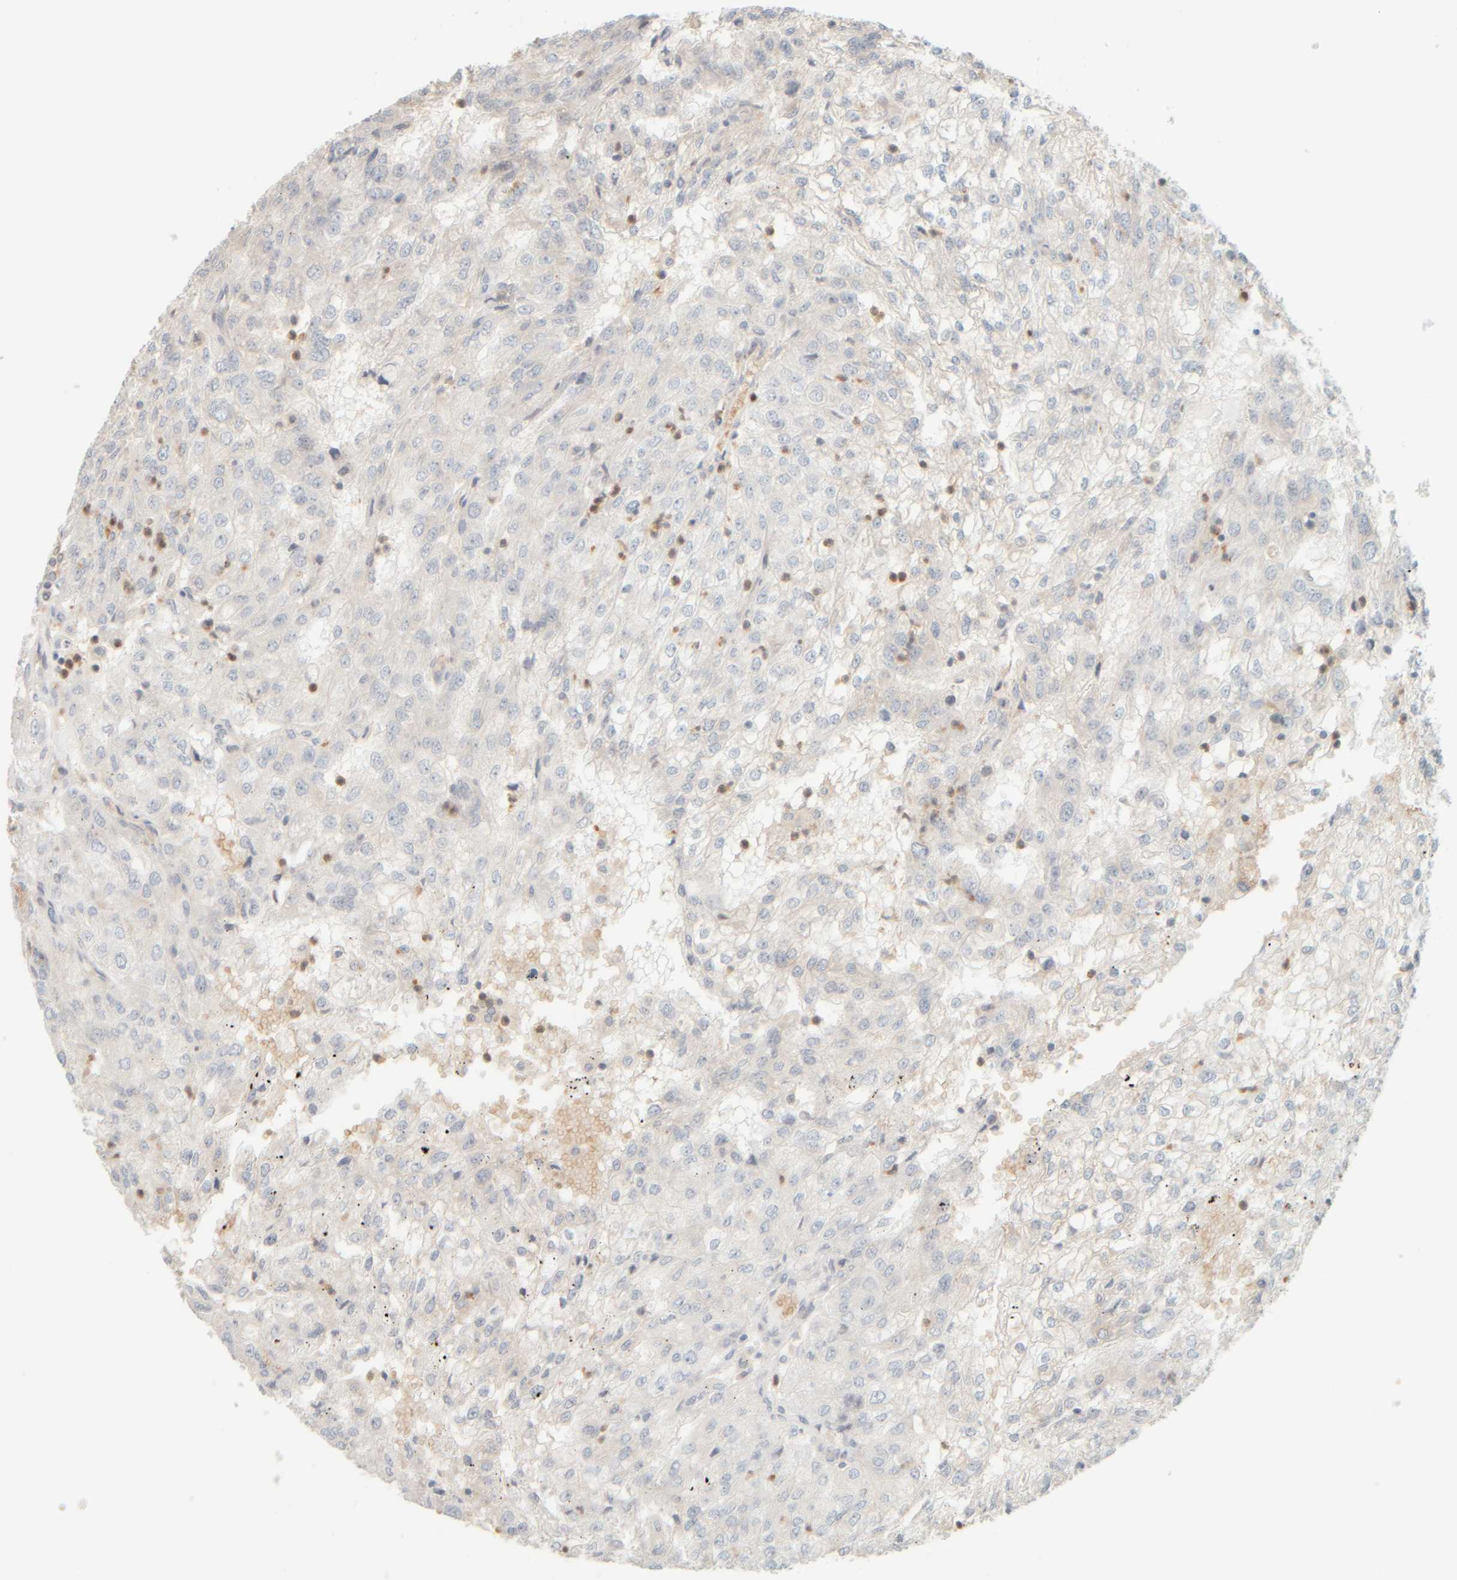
{"staining": {"intensity": "negative", "quantity": "none", "location": "none"}, "tissue": "renal cancer", "cell_type": "Tumor cells", "image_type": "cancer", "snomed": [{"axis": "morphology", "description": "Adenocarcinoma, NOS"}, {"axis": "topography", "description": "Kidney"}], "caption": "Tumor cells show no significant expression in adenocarcinoma (renal).", "gene": "PTGES3L-AARSD1", "patient": {"sex": "female", "age": 54}}